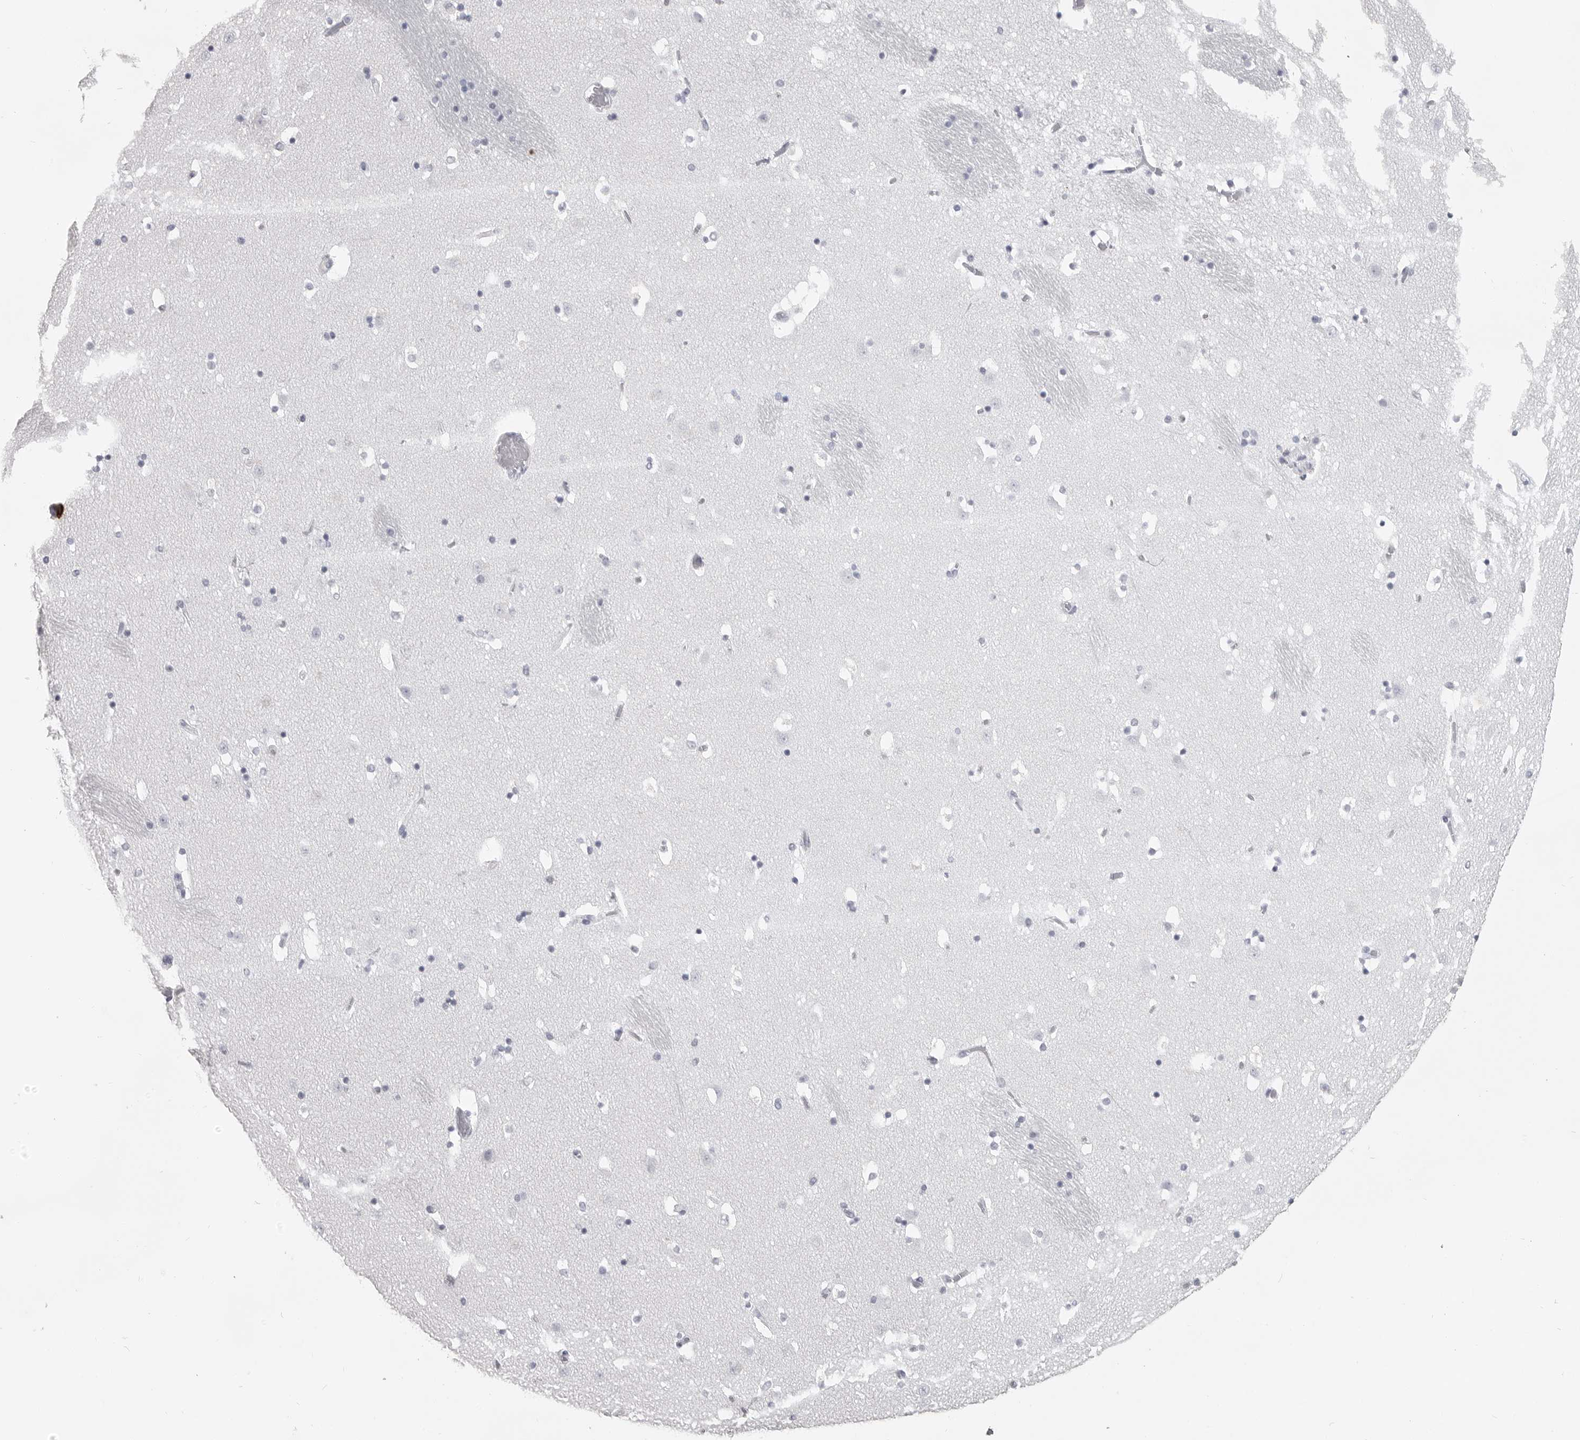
{"staining": {"intensity": "negative", "quantity": "none", "location": "none"}, "tissue": "caudate", "cell_type": "Glial cells", "image_type": "normal", "snomed": [{"axis": "morphology", "description": "Normal tissue, NOS"}, {"axis": "topography", "description": "Lateral ventricle wall"}], "caption": "IHC of normal caudate displays no staining in glial cells.", "gene": "LY6D", "patient": {"sex": "male", "age": 45}}